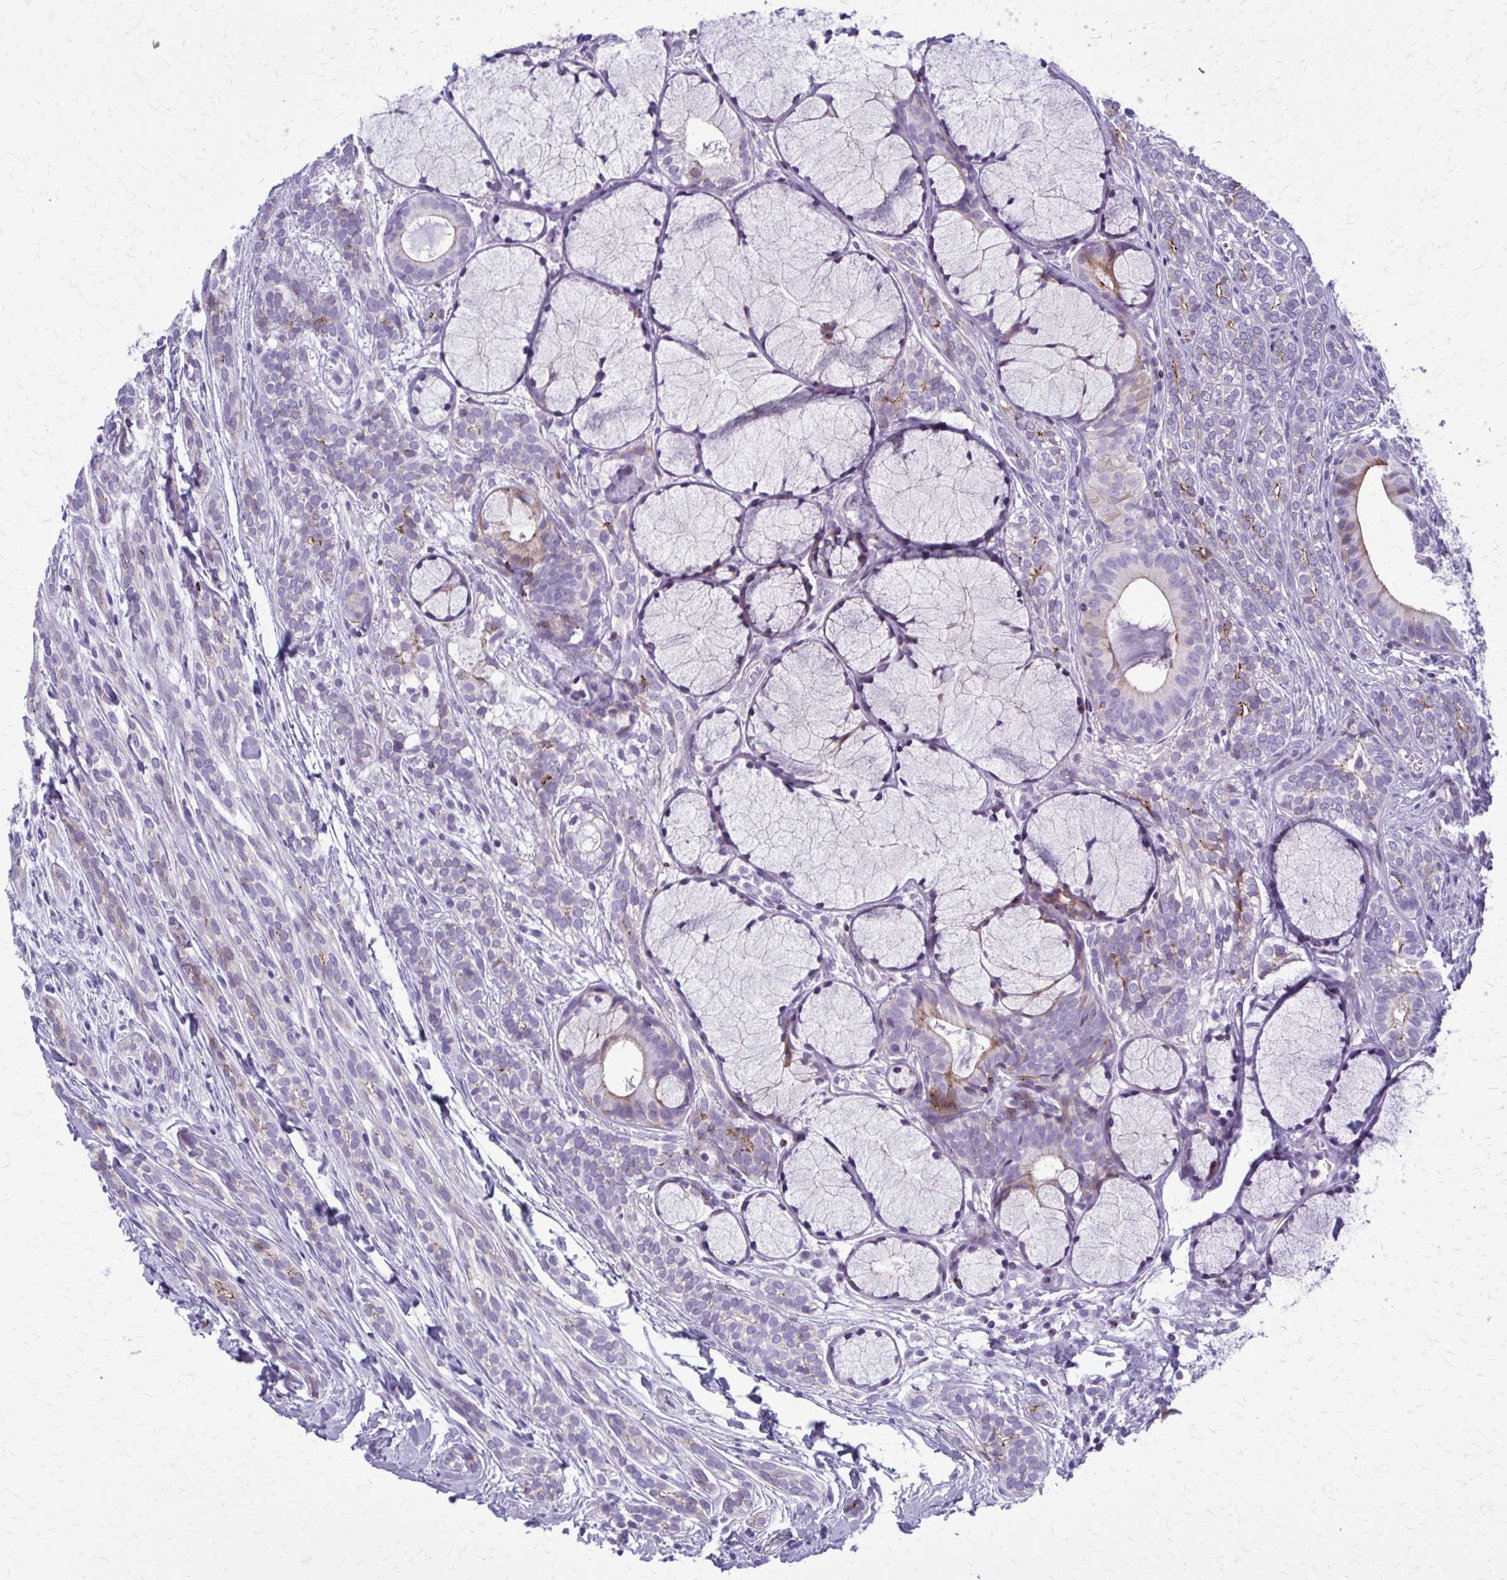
{"staining": {"intensity": "weak", "quantity": "<25%", "location": "cytoplasmic/membranous"}, "tissue": "head and neck cancer", "cell_type": "Tumor cells", "image_type": "cancer", "snomed": [{"axis": "morphology", "description": "Adenocarcinoma, NOS"}, {"axis": "topography", "description": "Head-Neck"}], "caption": "DAB (3,3'-diaminobenzidine) immunohistochemical staining of human head and neck adenocarcinoma displays no significant expression in tumor cells.", "gene": "PEDS1", "patient": {"sex": "female", "age": 57}}